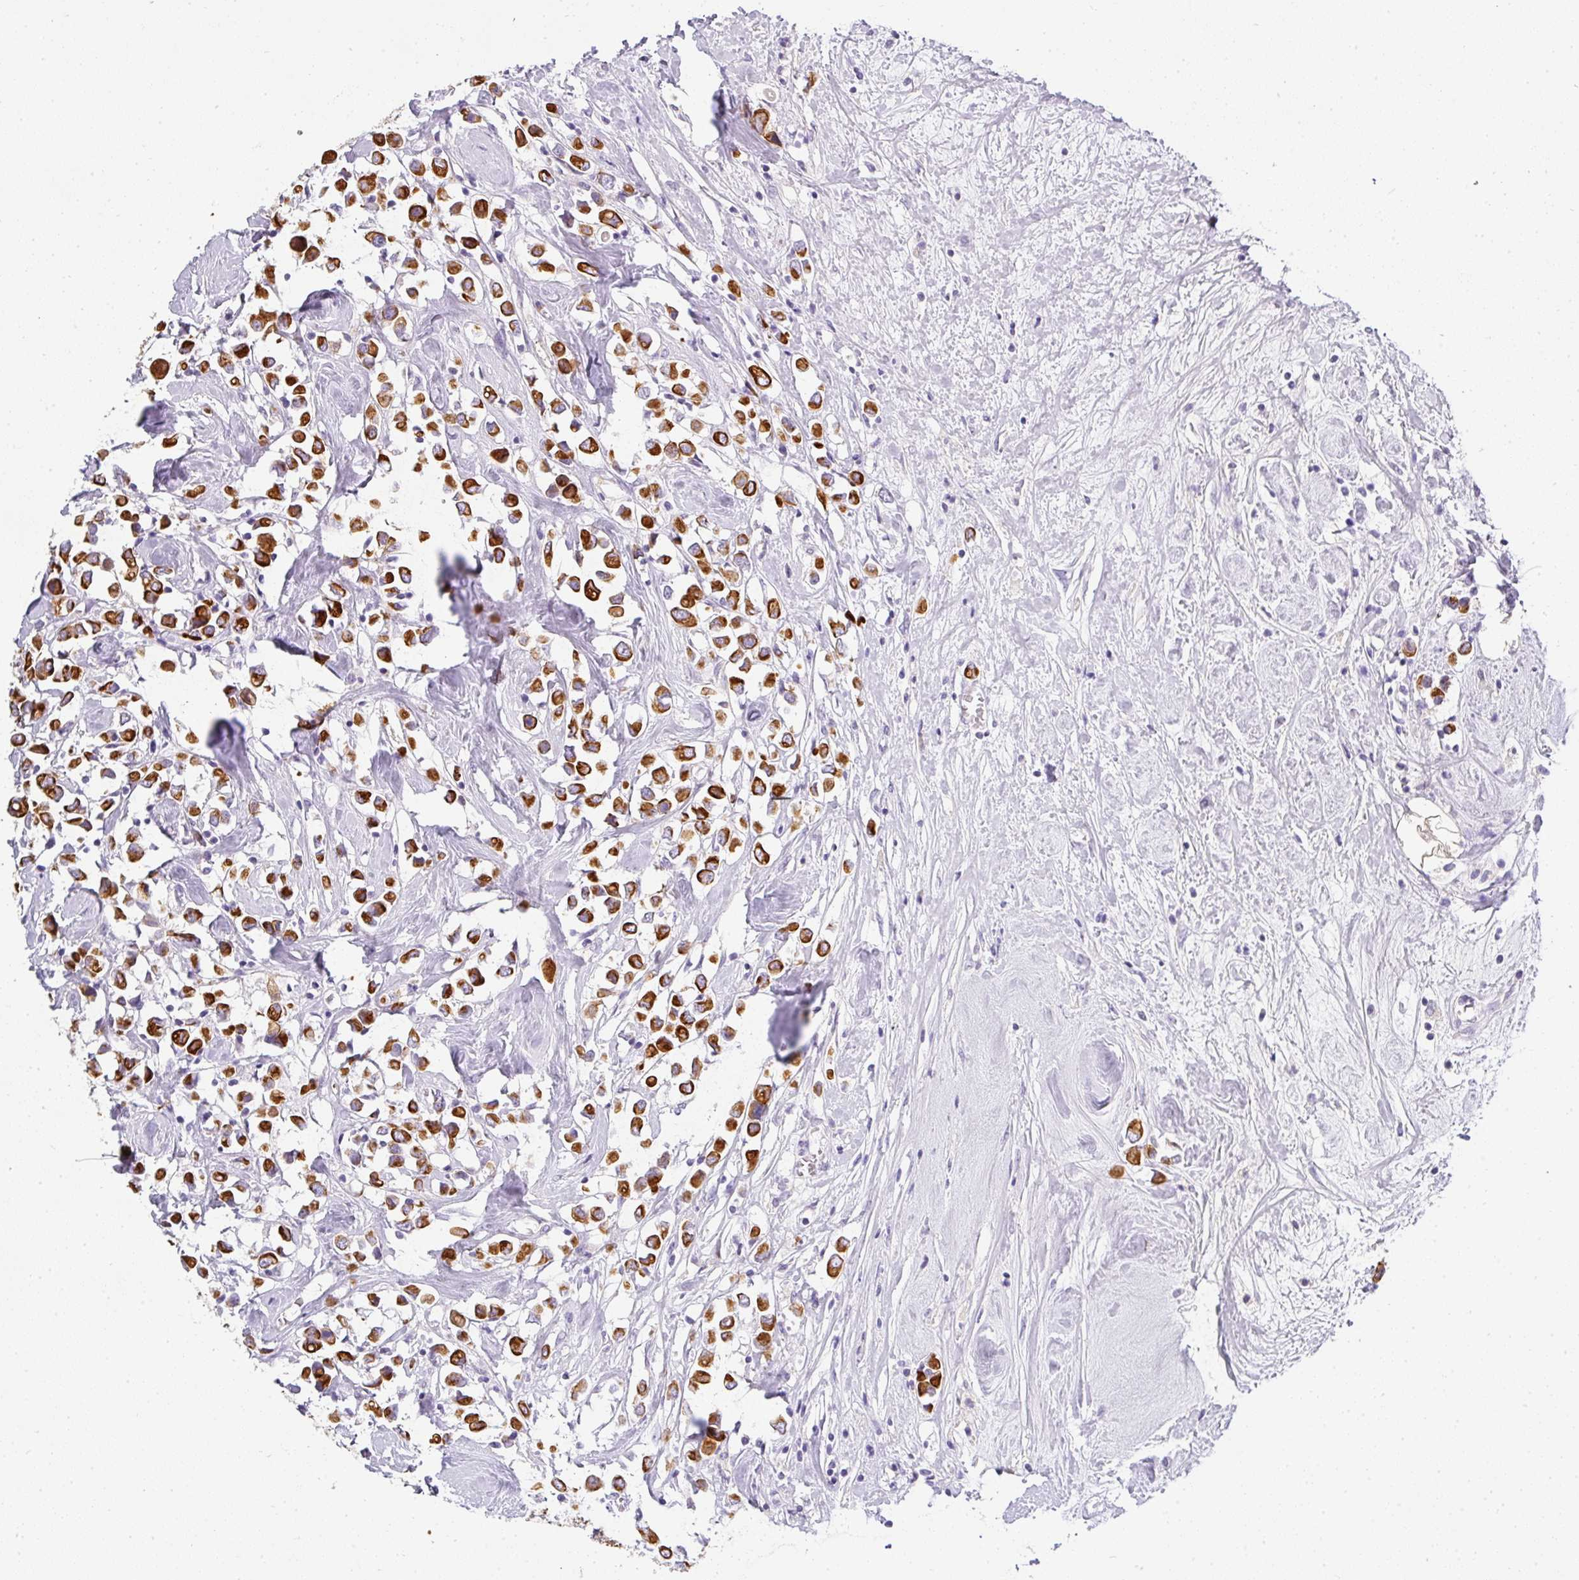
{"staining": {"intensity": "strong", "quantity": ">75%", "location": "cytoplasmic/membranous"}, "tissue": "breast cancer", "cell_type": "Tumor cells", "image_type": "cancer", "snomed": [{"axis": "morphology", "description": "Duct carcinoma"}, {"axis": "topography", "description": "Breast"}], "caption": "Immunohistochemistry (IHC) histopathology image of breast cancer stained for a protein (brown), which shows high levels of strong cytoplasmic/membranous expression in approximately >75% of tumor cells.", "gene": "ASXL3", "patient": {"sex": "female", "age": 61}}